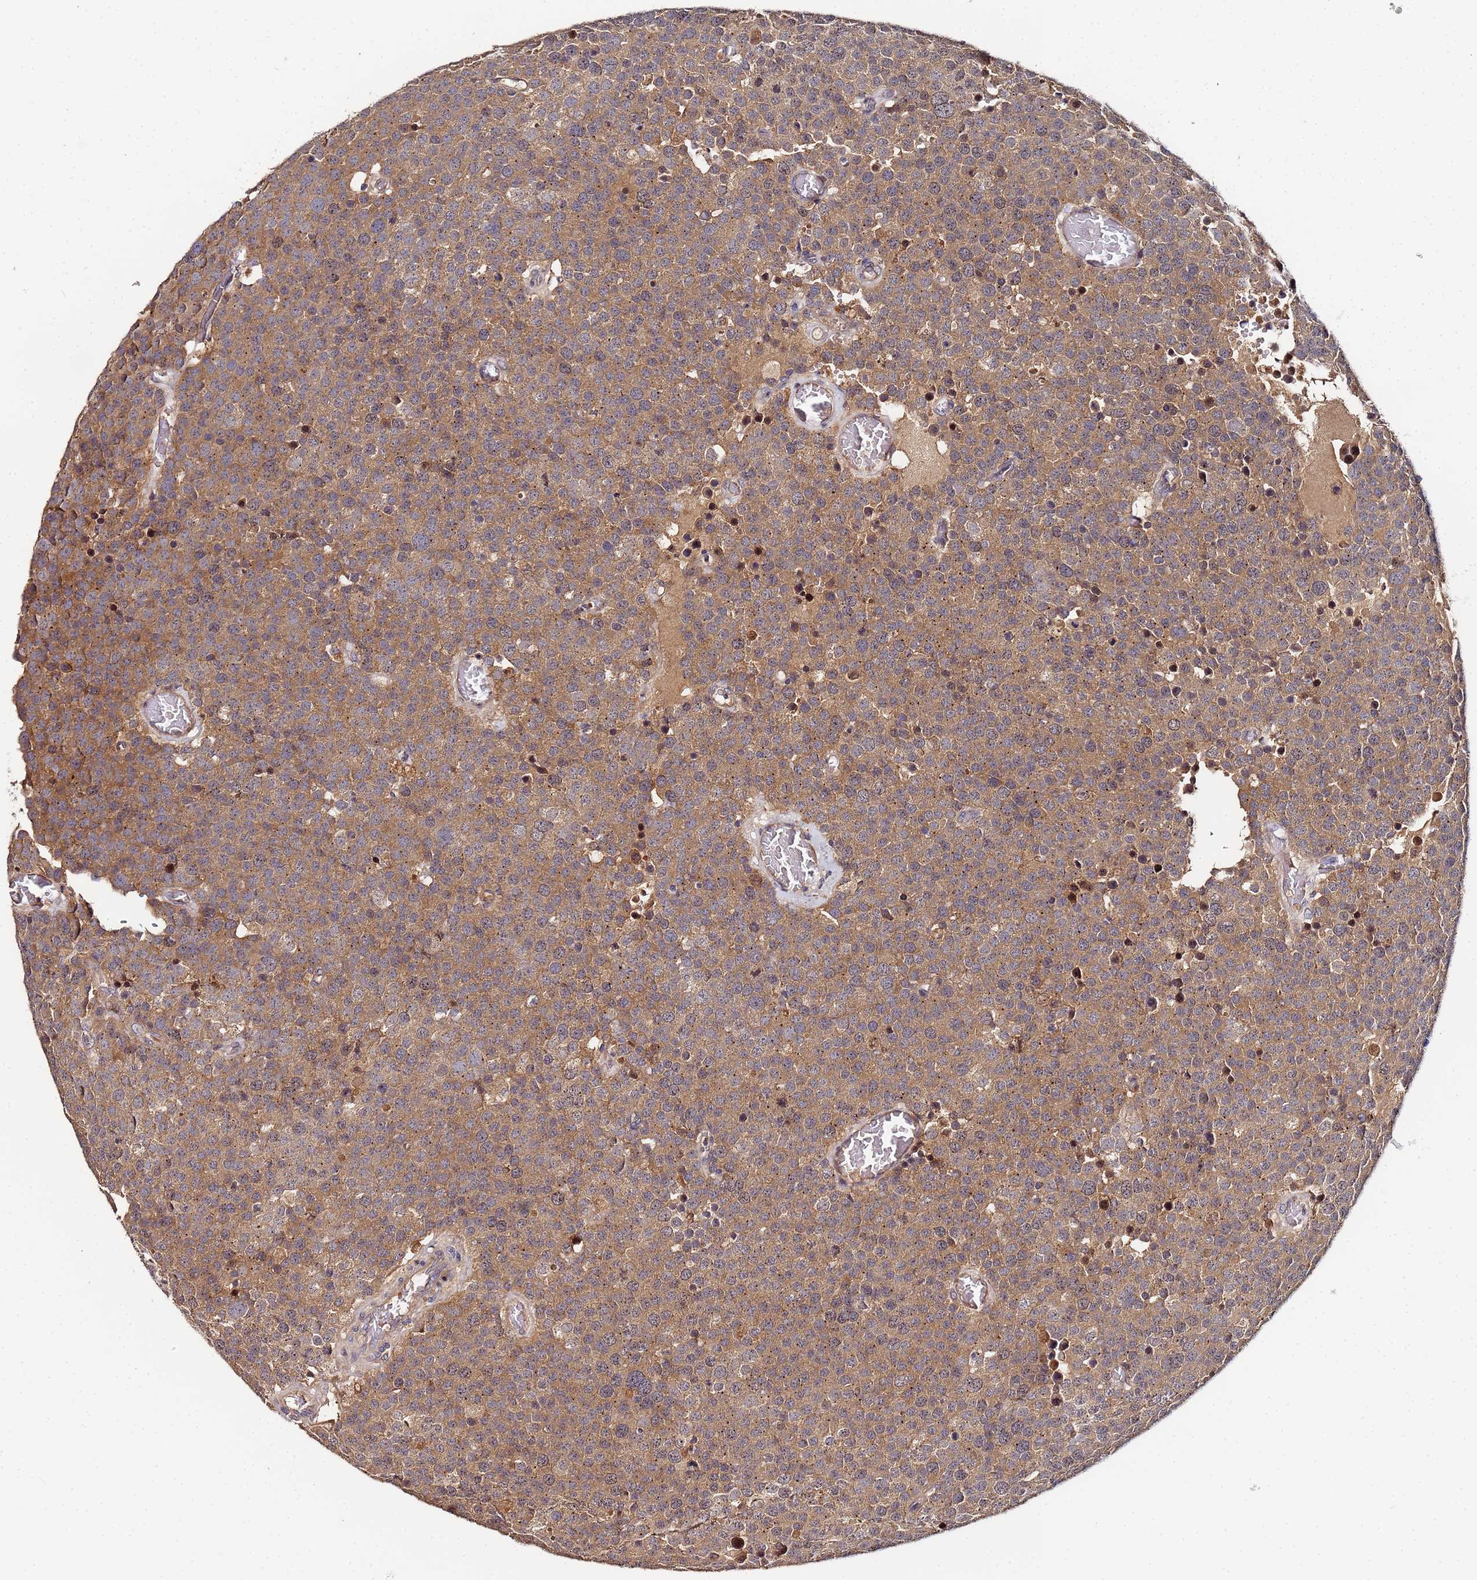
{"staining": {"intensity": "moderate", "quantity": ">75%", "location": "cytoplasmic/membranous"}, "tissue": "testis cancer", "cell_type": "Tumor cells", "image_type": "cancer", "snomed": [{"axis": "morphology", "description": "Normal tissue, NOS"}, {"axis": "morphology", "description": "Seminoma, NOS"}, {"axis": "topography", "description": "Testis"}], "caption": "Protein staining reveals moderate cytoplasmic/membranous expression in approximately >75% of tumor cells in testis cancer. (DAB IHC with brightfield microscopy, high magnification).", "gene": "OSER1", "patient": {"sex": "male", "age": 71}}